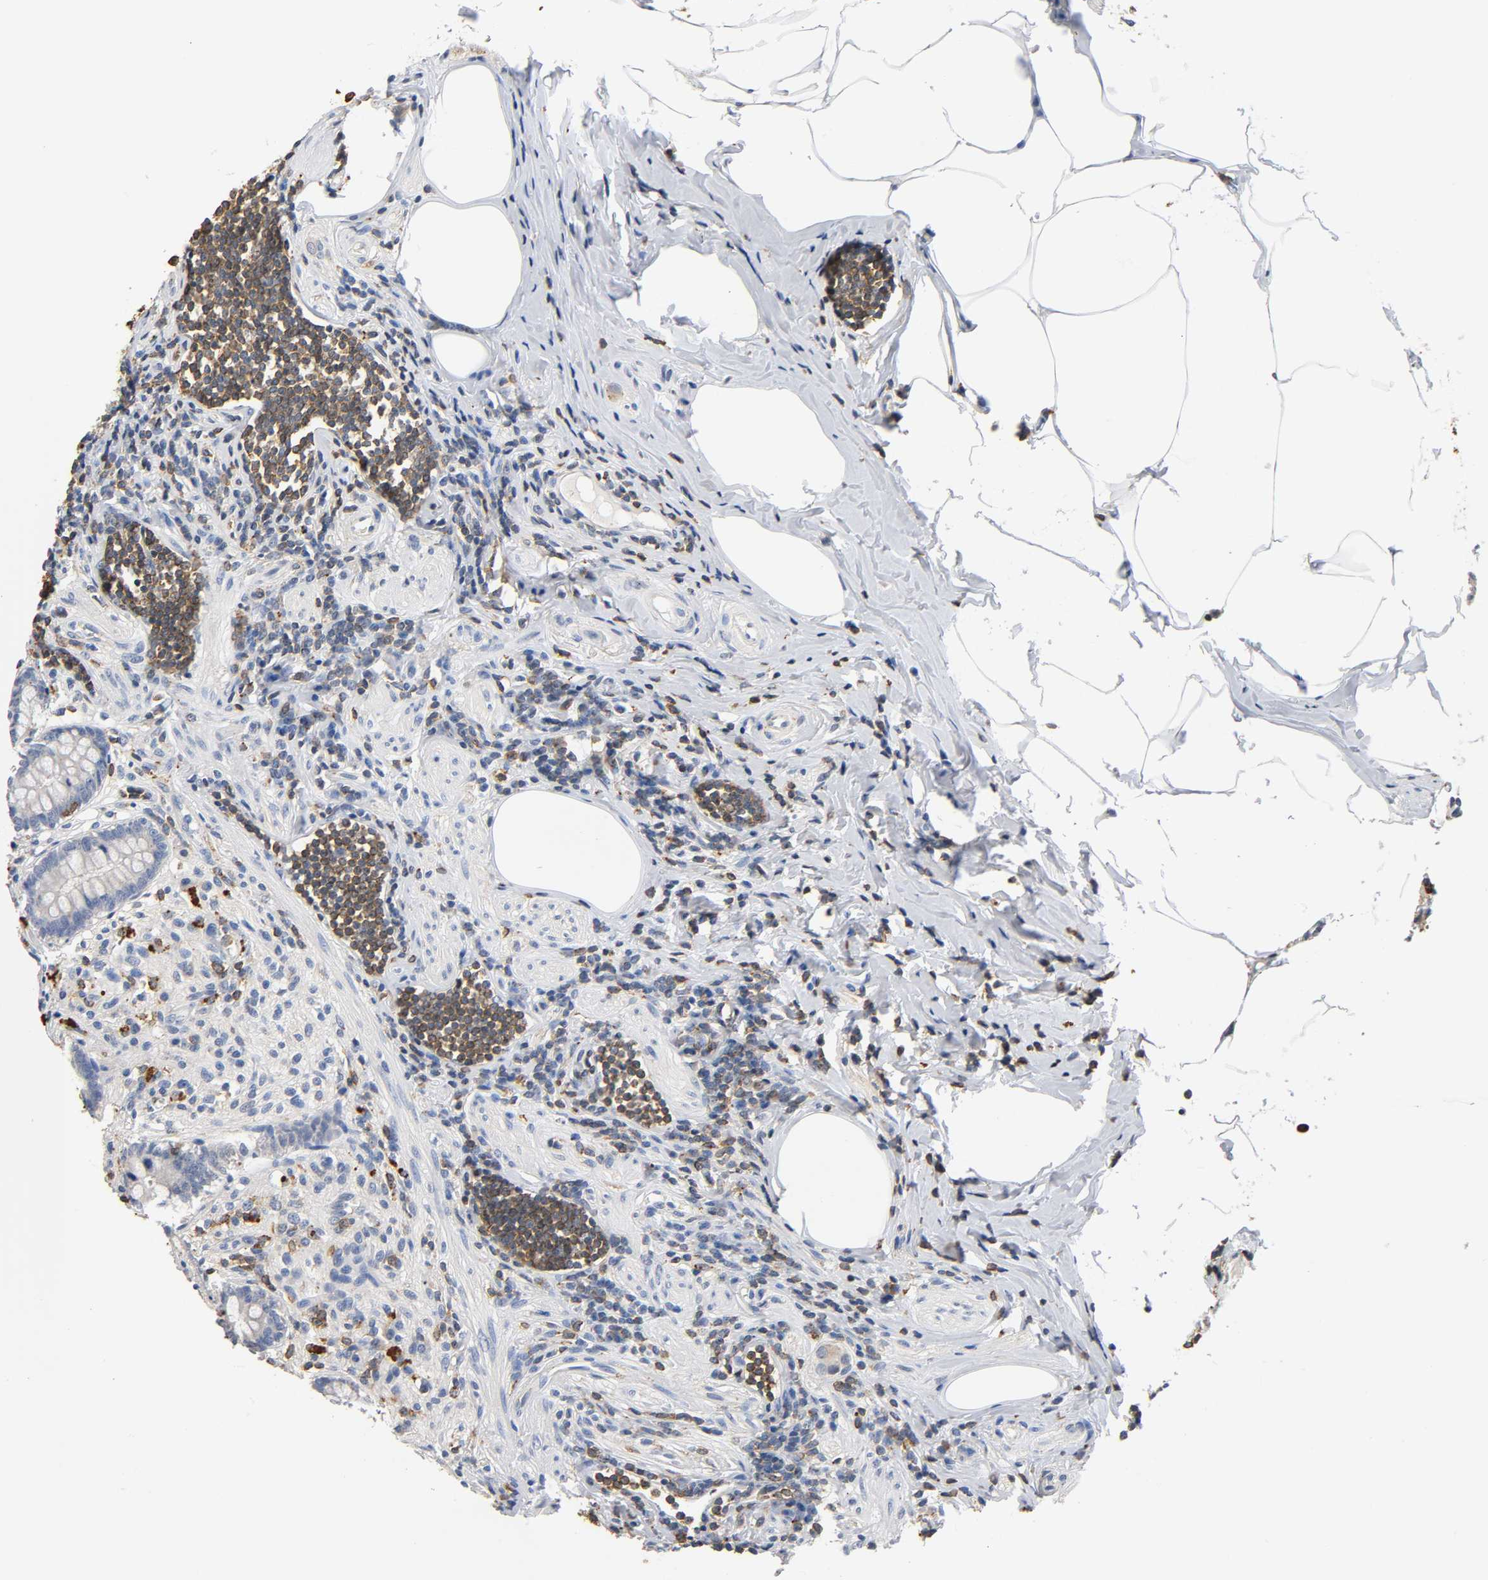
{"staining": {"intensity": "negative", "quantity": "none", "location": "none"}, "tissue": "appendix", "cell_type": "Glandular cells", "image_type": "normal", "snomed": [{"axis": "morphology", "description": "Normal tissue, NOS"}, {"axis": "topography", "description": "Appendix"}], "caption": "A photomicrograph of appendix stained for a protein reveals no brown staining in glandular cells. (DAB (3,3'-diaminobenzidine) immunohistochemistry, high magnification).", "gene": "UCKL1", "patient": {"sex": "female", "age": 50}}